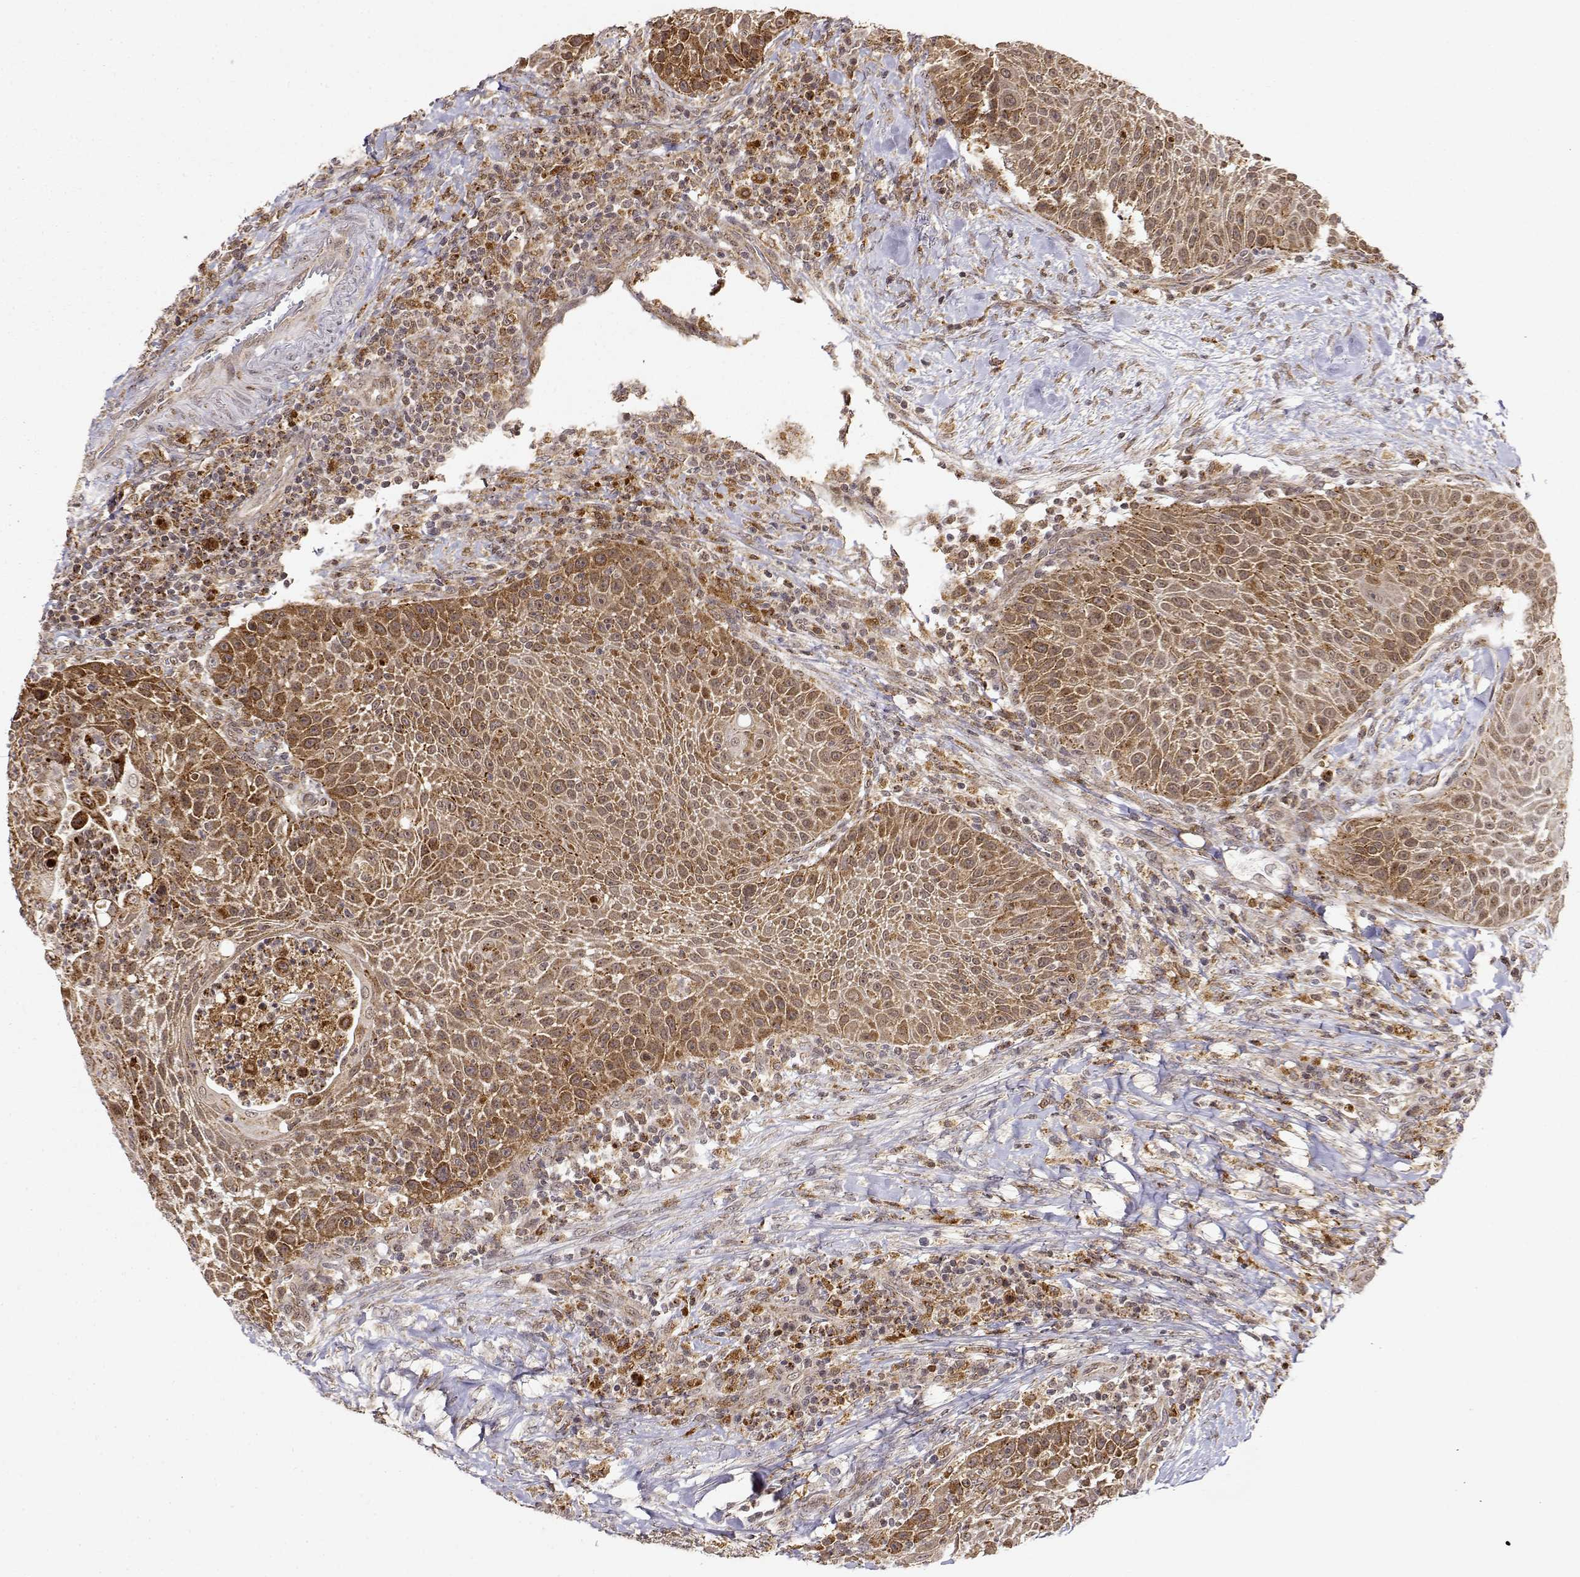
{"staining": {"intensity": "moderate", "quantity": ">75%", "location": "cytoplasmic/membranous"}, "tissue": "head and neck cancer", "cell_type": "Tumor cells", "image_type": "cancer", "snomed": [{"axis": "morphology", "description": "Squamous cell carcinoma, NOS"}, {"axis": "topography", "description": "Head-Neck"}], "caption": "Immunohistochemistry (DAB) staining of head and neck cancer reveals moderate cytoplasmic/membranous protein expression in about >75% of tumor cells.", "gene": "RNF13", "patient": {"sex": "male", "age": 69}}